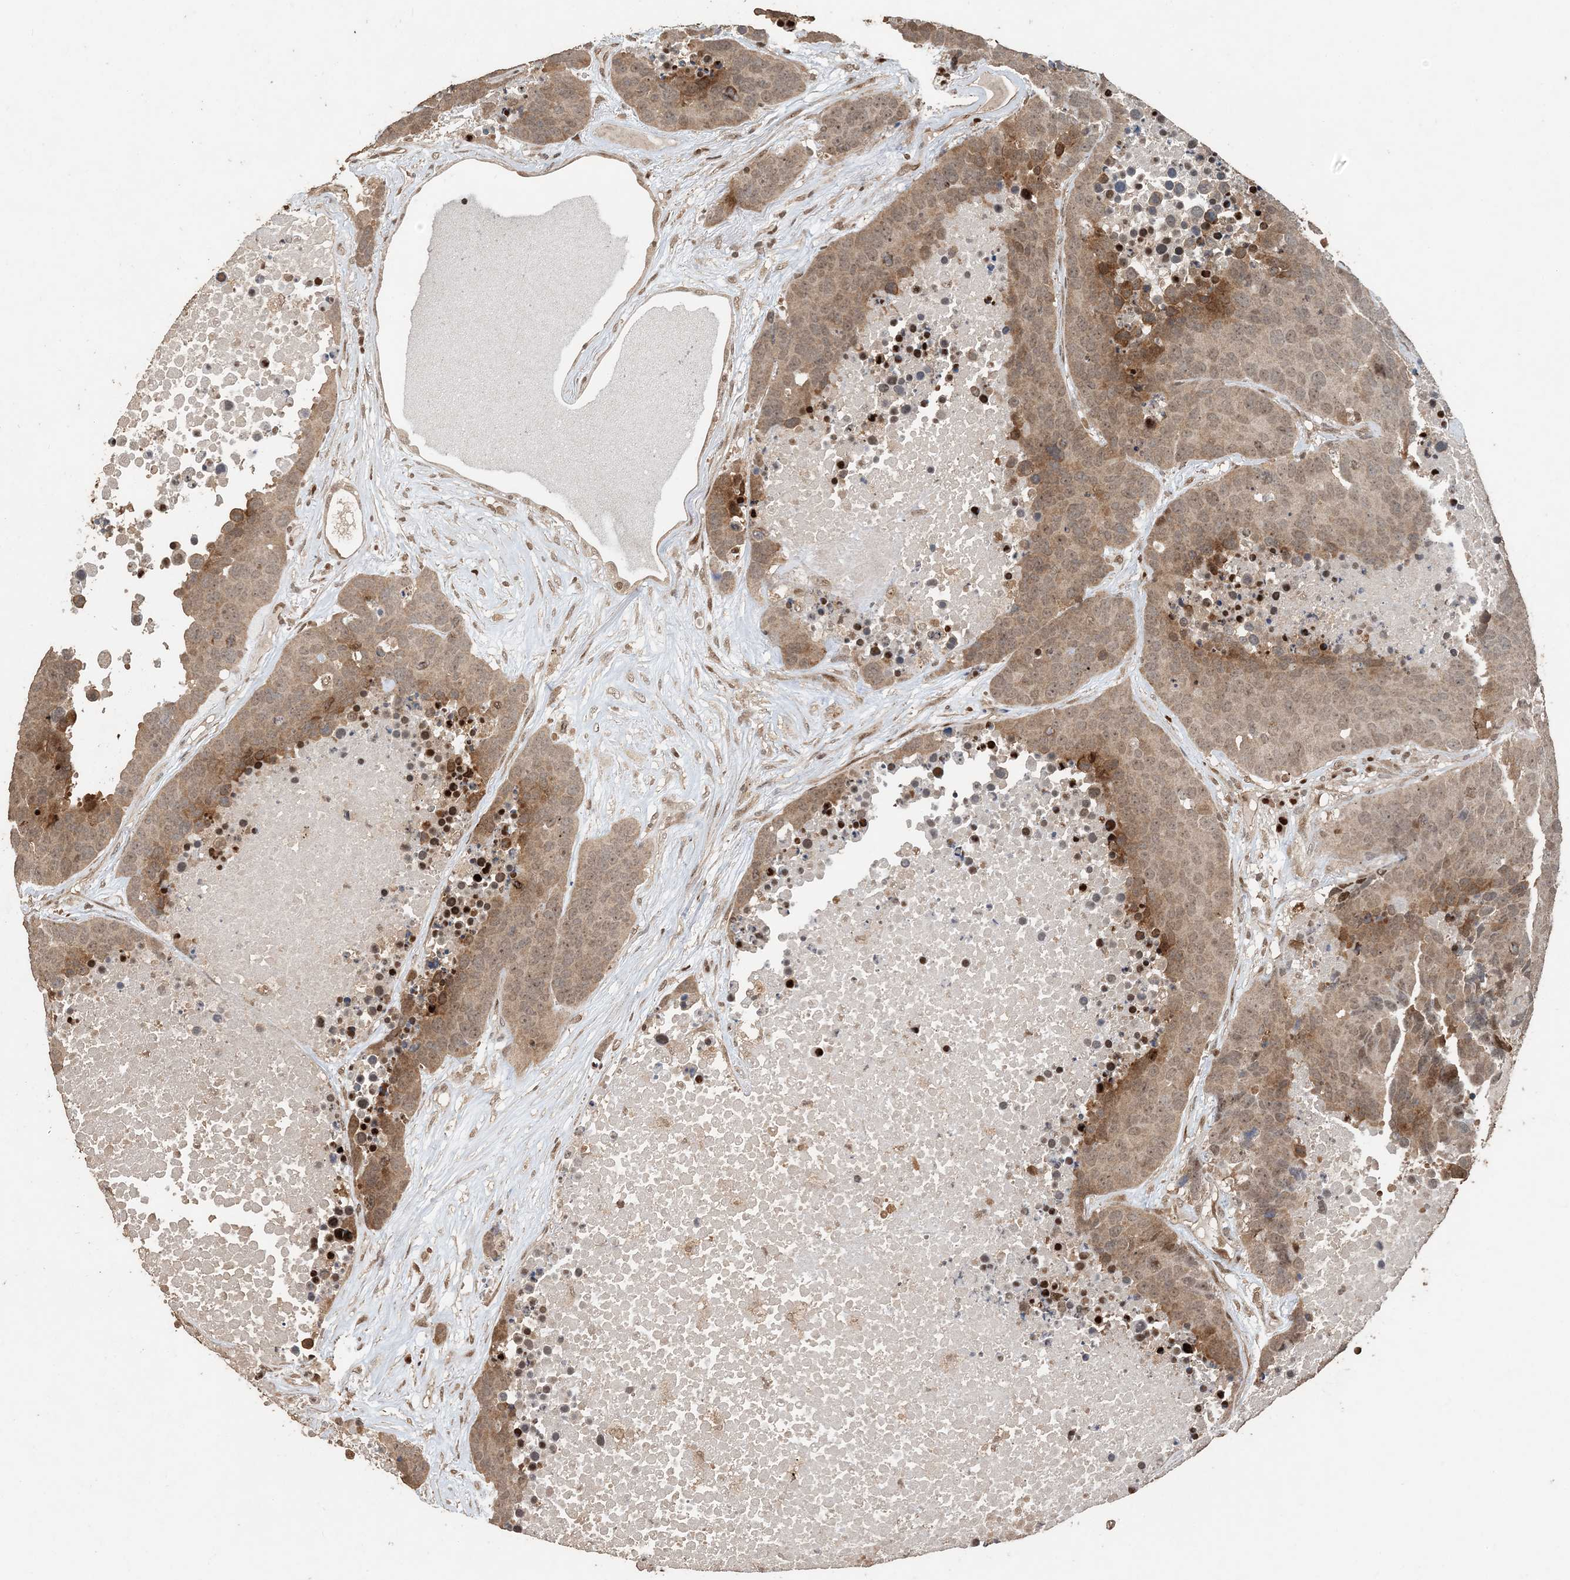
{"staining": {"intensity": "moderate", "quantity": ">75%", "location": "cytoplasmic/membranous"}, "tissue": "carcinoid", "cell_type": "Tumor cells", "image_type": "cancer", "snomed": [{"axis": "morphology", "description": "Carcinoid, malignant, NOS"}, {"axis": "topography", "description": "Lung"}], "caption": "This histopathology image displays IHC staining of carcinoid (malignant), with medium moderate cytoplasmic/membranous staining in about >75% of tumor cells.", "gene": "ATP13A2", "patient": {"sex": "male", "age": 60}}